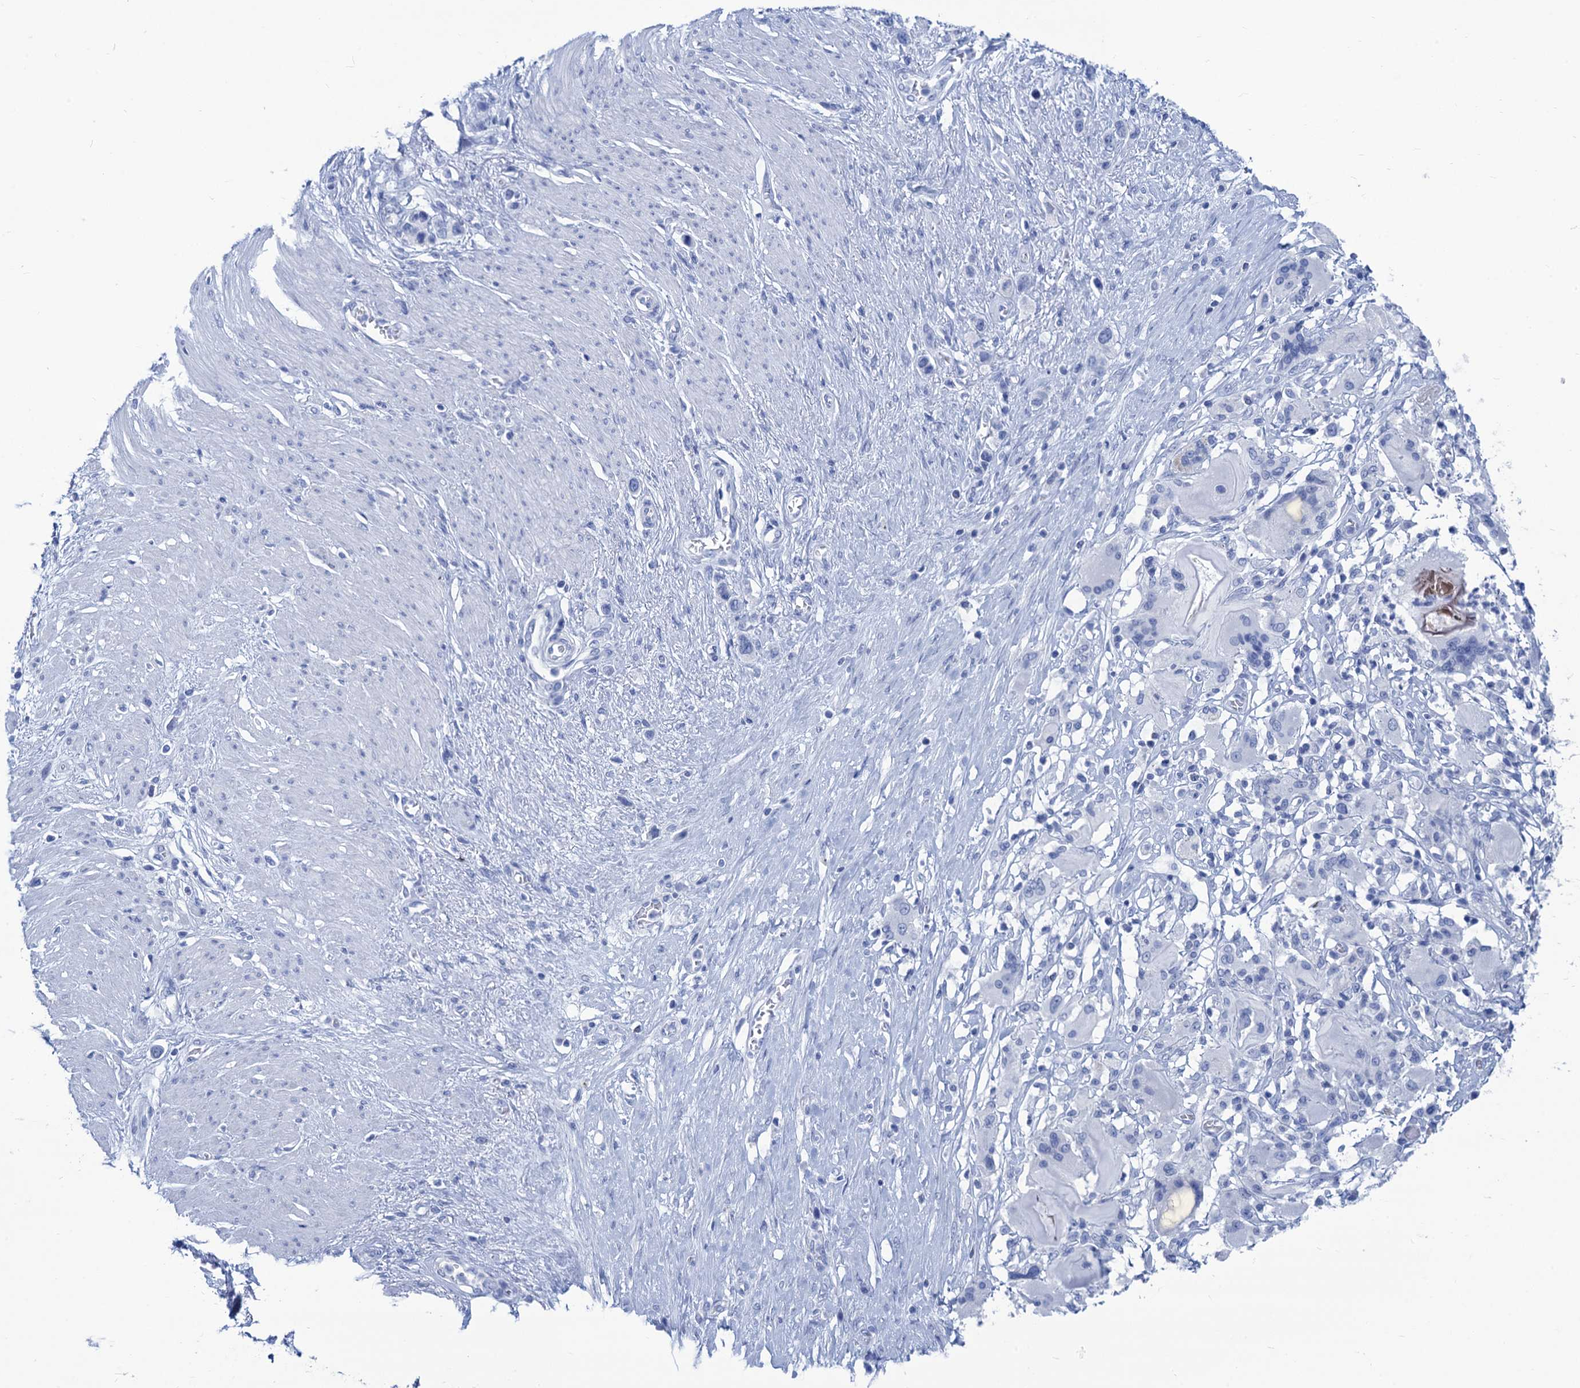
{"staining": {"intensity": "negative", "quantity": "none", "location": "none"}, "tissue": "stomach cancer", "cell_type": "Tumor cells", "image_type": "cancer", "snomed": [{"axis": "morphology", "description": "Adenocarcinoma, NOS"}, {"axis": "morphology", "description": "Adenocarcinoma, High grade"}, {"axis": "topography", "description": "Stomach, upper"}, {"axis": "topography", "description": "Stomach, lower"}], "caption": "Tumor cells are negative for brown protein staining in stomach cancer (adenocarcinoma).", "gene": "CABYR", "patient": {"sex": "female", "age": 65}}